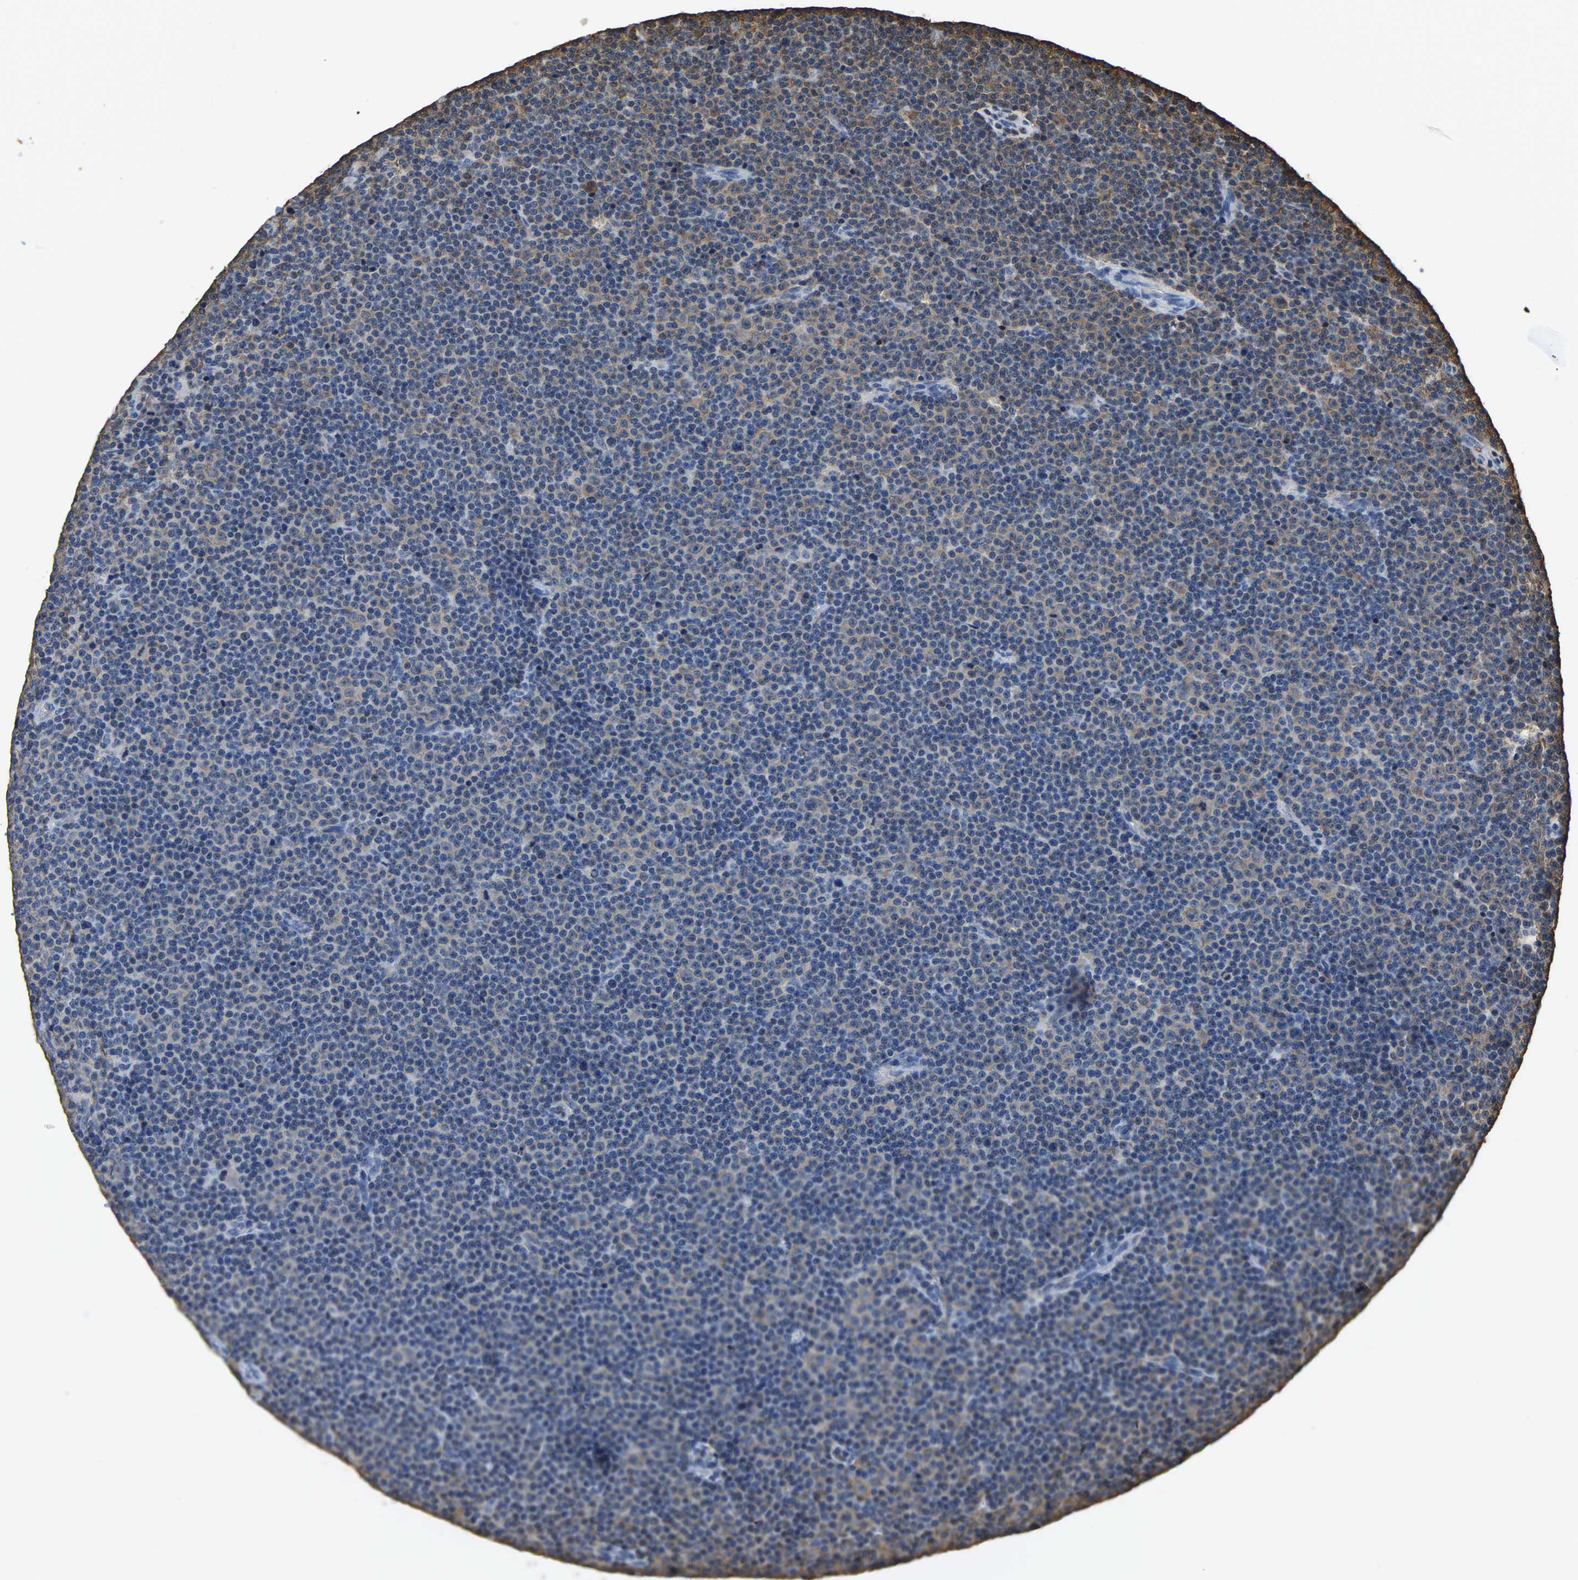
{"staining": {"intensity": "weak", "quantity": "<25%", "location": "cytoplasmic/membranous"}, "tissue": "lymphoma", "cell_type": "Tumor cells", "image_type": "cancer", "snomed": [{"axis": "morphology", "description": "Malignant lymphoma, non-Hodgkin's type, Low grade"}, {"axis": "topography", "description": "Lymph node"}], "caption": "Immunohistochemistry (IHC) image of lymphoma stained for a protein (brown), which demonstrates no staining in tumor cells.", "gene": "LDHB", "patient": {"sex": "female", "age": 67}}